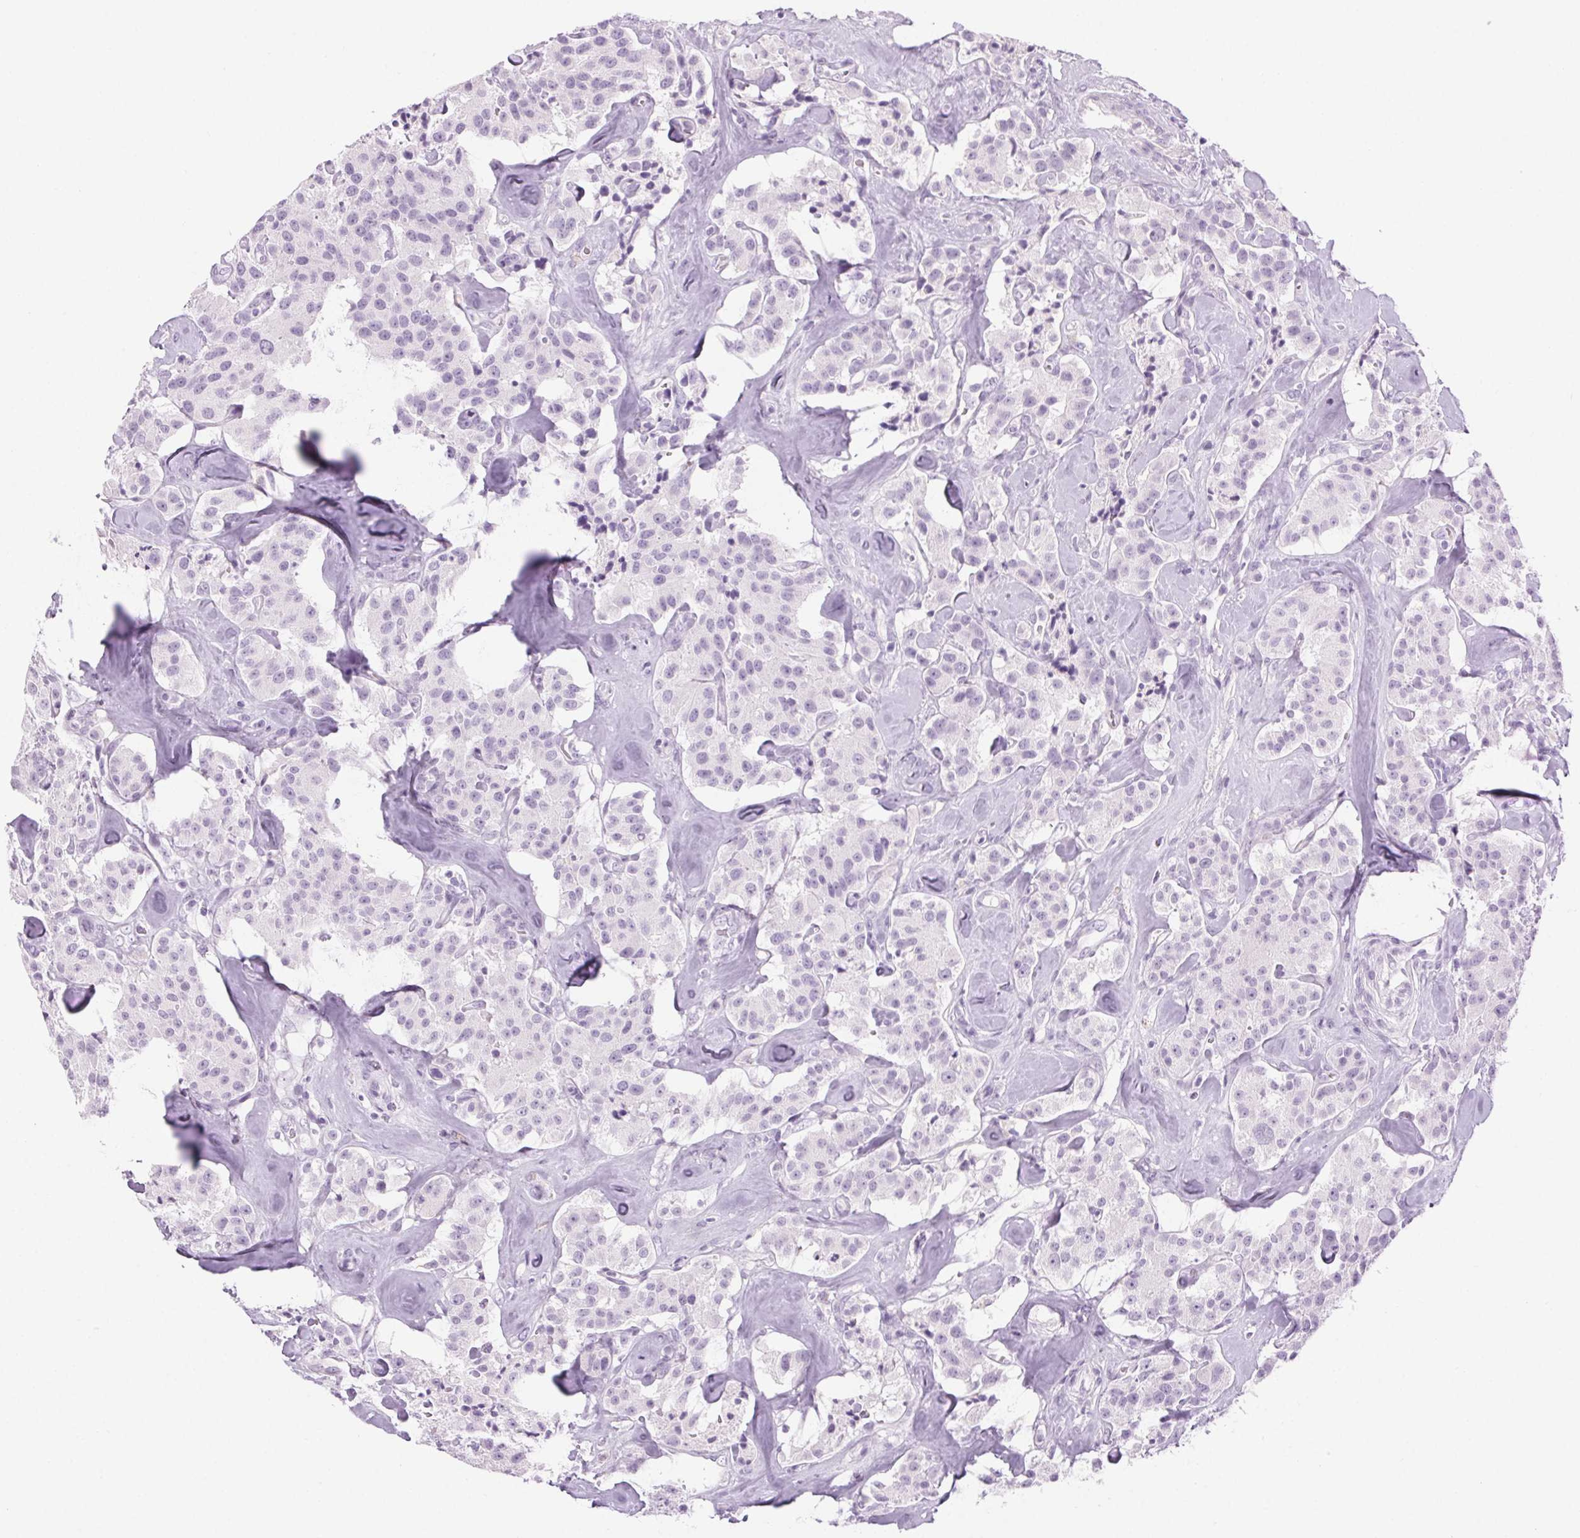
{"staining": {"intensity": "negative", "quantity": "none", "location": "none"}, "tissue": "carcinoid", "cell_type": "Tumor cells", "image_type": "cancer", "snomed": [{"axis": "morphology", "description": "Carcinoid, malignant, NOS"}, {"axis": "topography", "description": "Pancreas"}], "caption": "There is no significant staining in tumor cells of malignant carcinoid. (DAB IHC with hematoxylin counter stain).", "gene": "LRP2", "patient": {"sex": "male", "age": 41}}